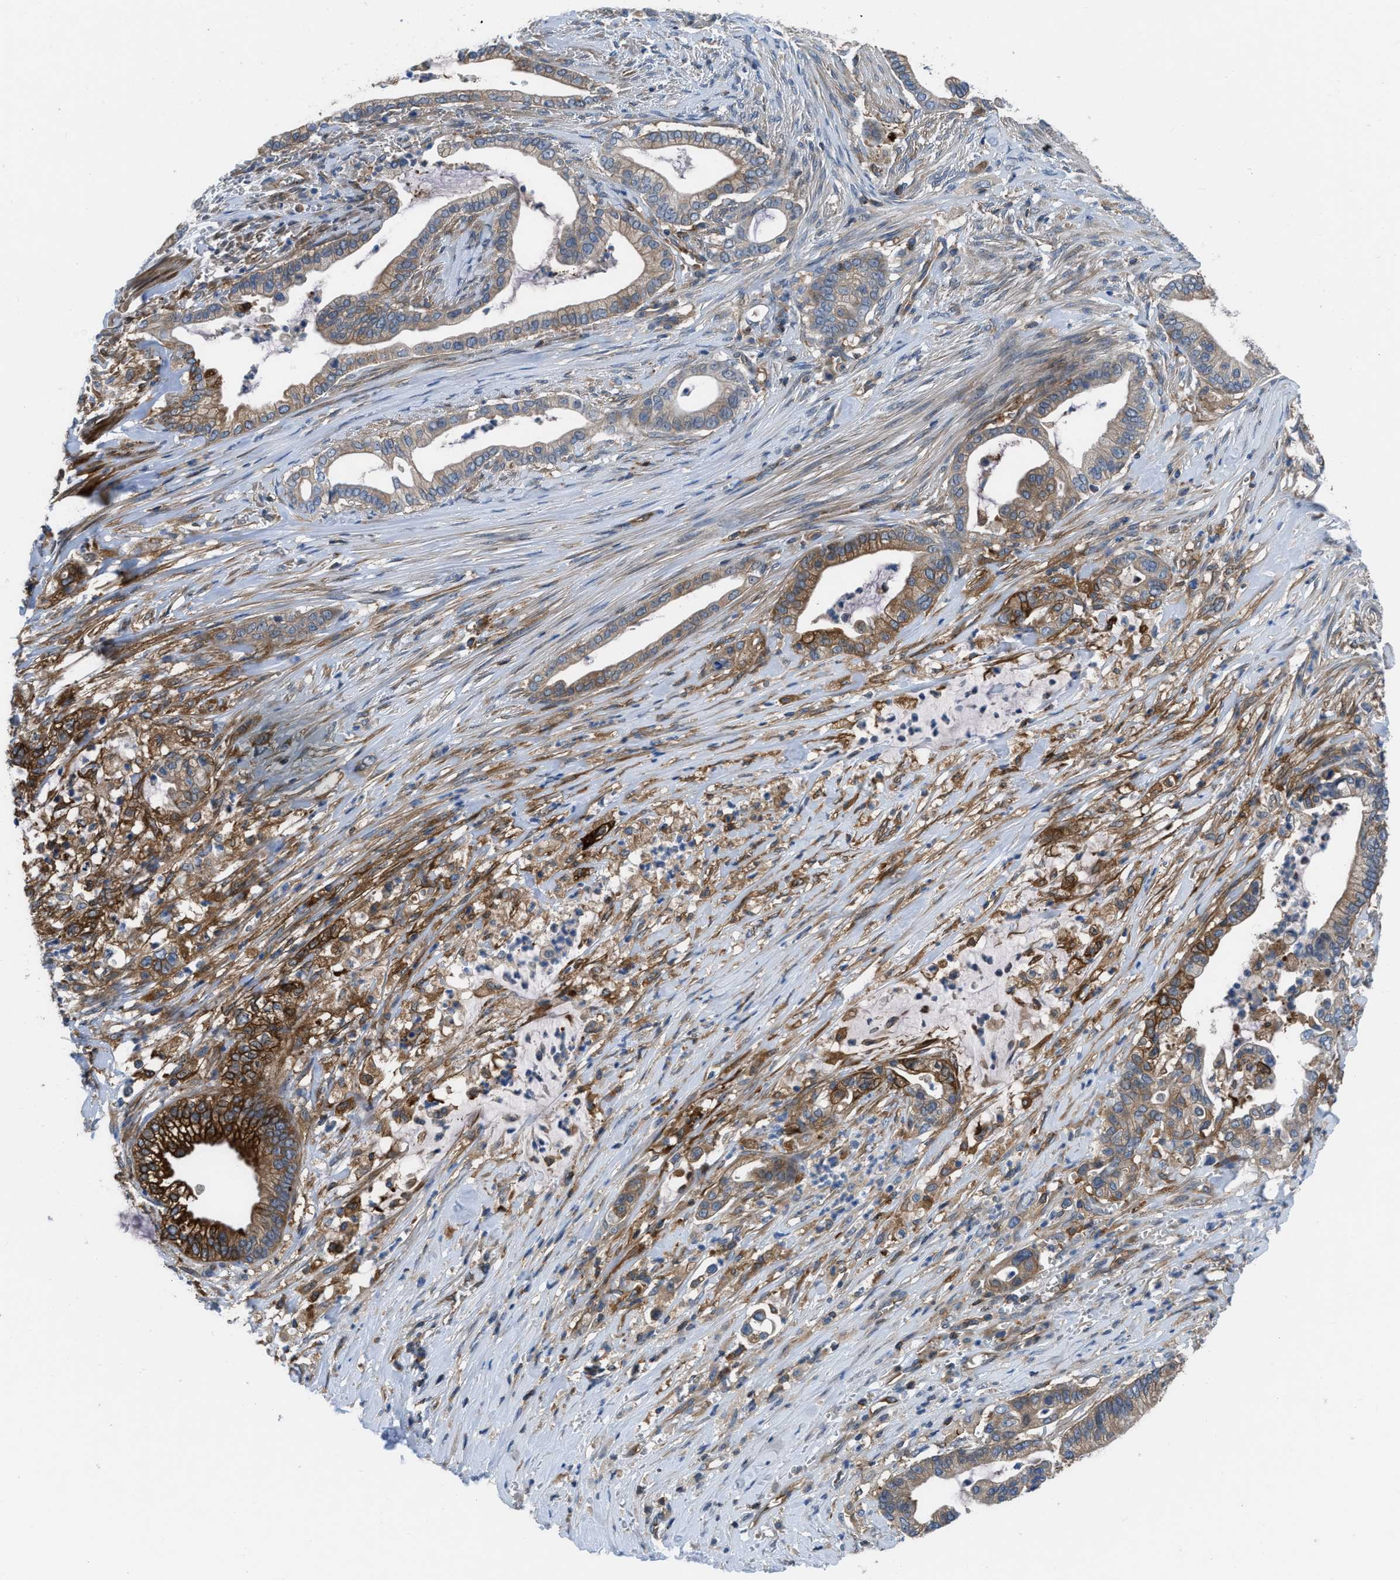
{"staining": {"intensity": "moderate", "quantity": "25%-75%", "location": "cytoplasmic/membranous"}, "tissue": "pancreatic cancer", "cell_type": "Tumor cells", "image_type": "cancer", "snomed": [{"axis": "morphology", "description": "Adenocarcinoma, NOS"}, {"axis": "topography", "description": "Pancreas"}], "caption": "The micrograph shows staining of pancreatic cancer, revealing moderate cytoplasmic/membranous protein positivity (brown color) within tumor cells.", "gene": "PFKP", "patient": {"sex": "male", "age": 69}}